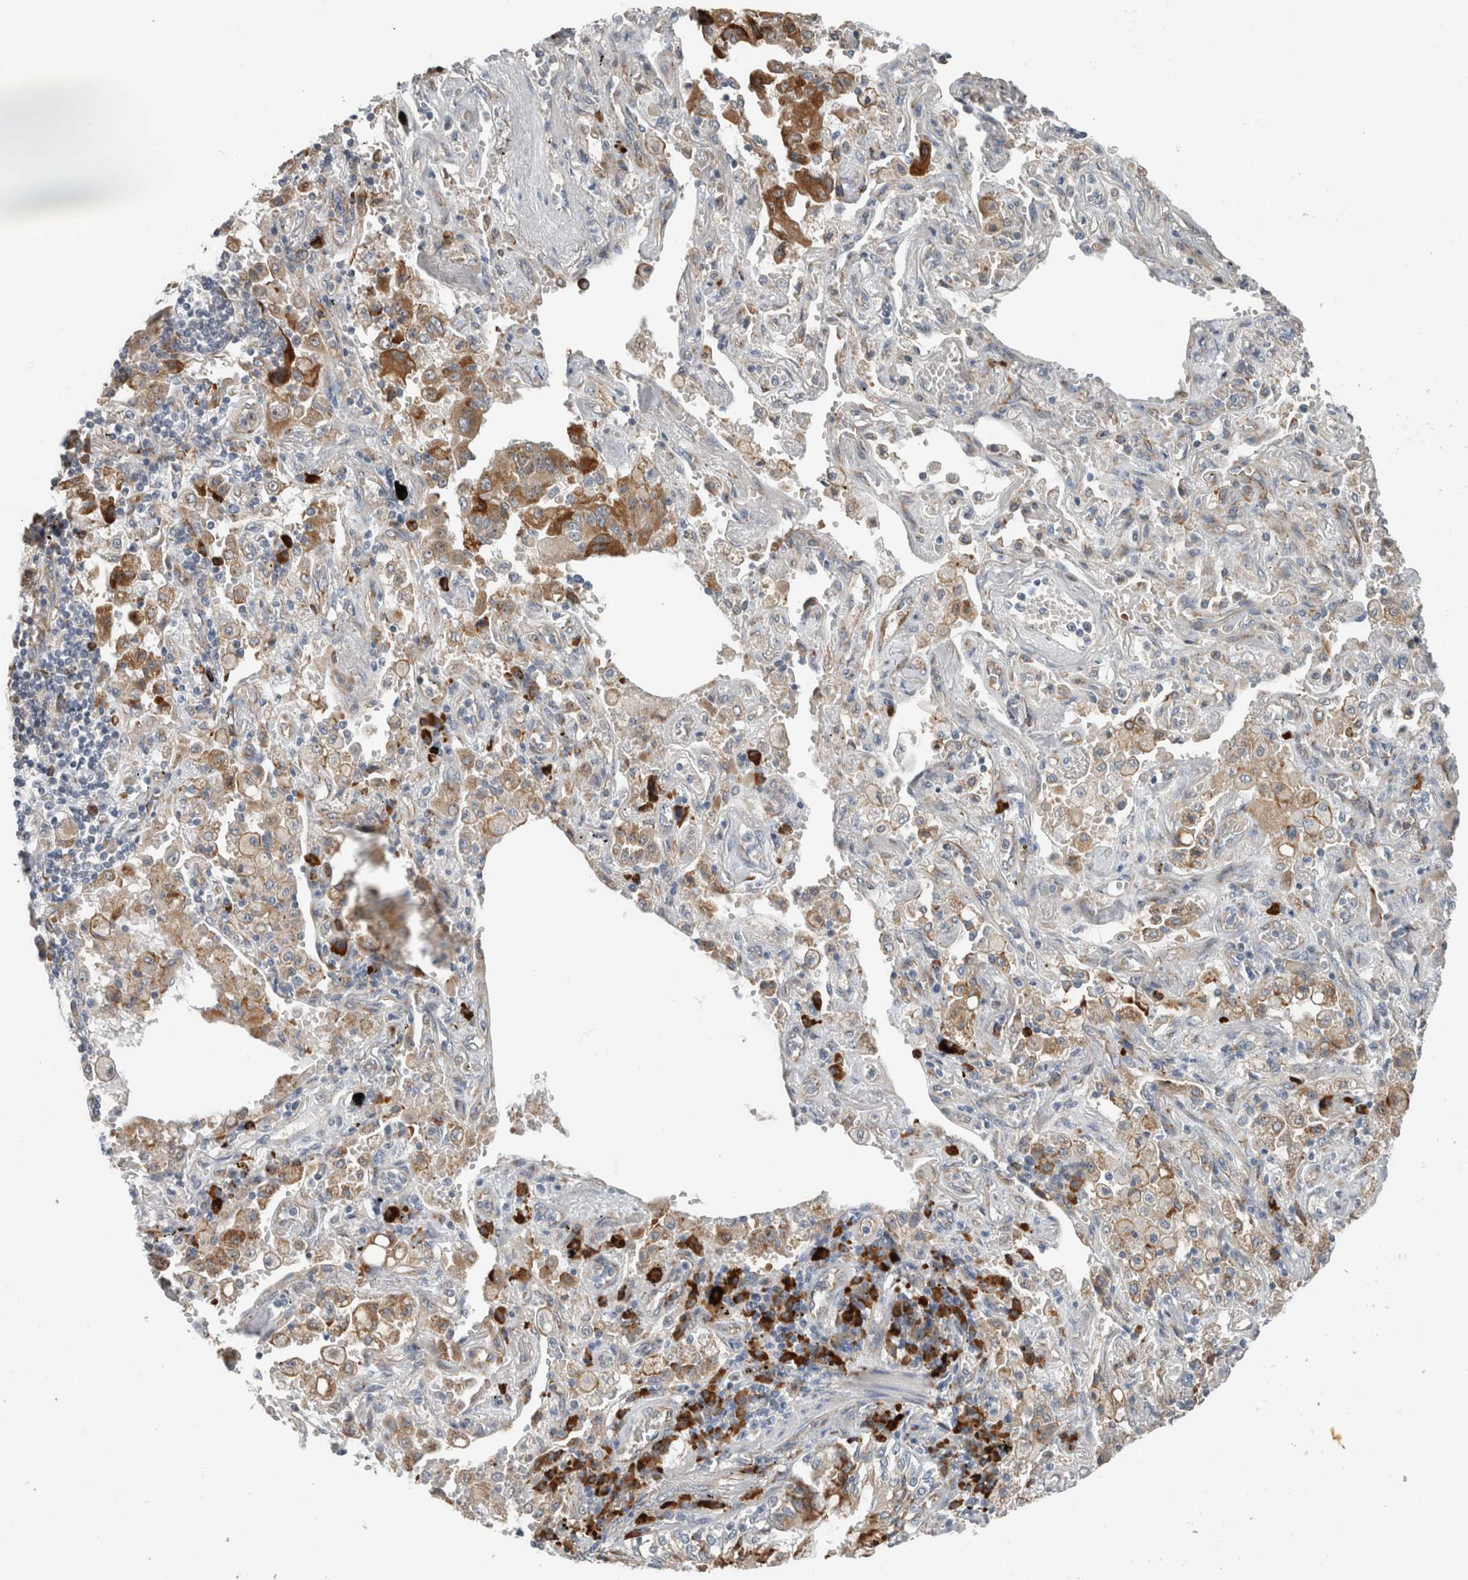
{"staining": {"intensity": "moderate", "quantity": ">75%", "location": "cytoplasmic/membranous"}, "tissue": "lung cancer", "cell_type": "Tumor cells", "image_type": "cancer", "snomed": [{"axis": "morphology", "description": "Adenocarcinoma, NOS"}, {"axis": "topography", "description": "Lung"}], "caption": "DAB immunohistochemical staining of human lung cancer shows moderate cytoplasmic/membranous protein positivity in about >75% of tumor cells. (Stains: DAB (3,3'-diaminobenzidine) in brown, nuclei in blue, Microscopy: brightfield microscopy at high magnification).", "gene": "USP25", "patient": {"sex": "female", "age": 65}}